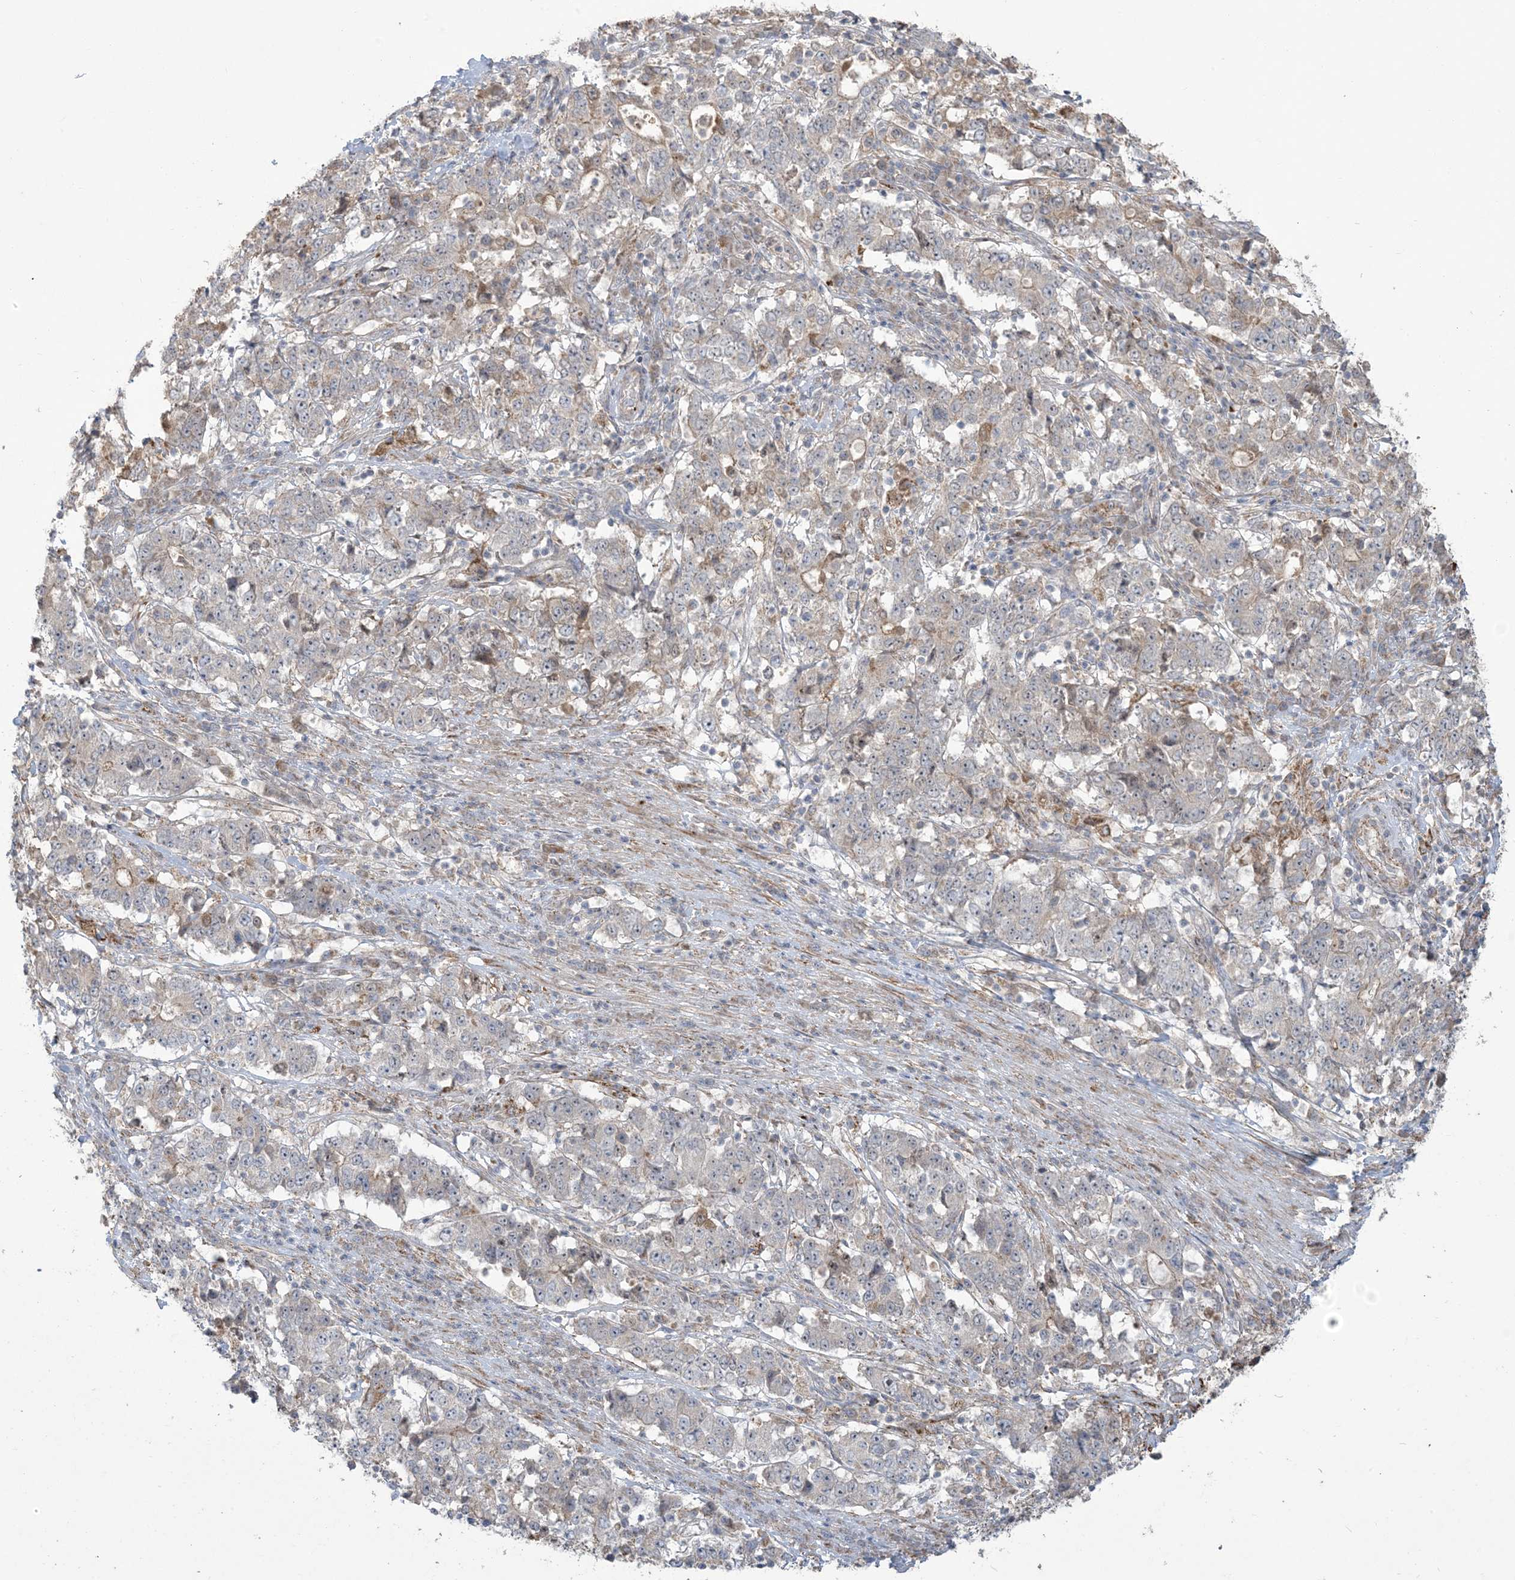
{"staining": {"intensity": "negative", "quantity": "none", "location": "none"}, "tissue": "stomach cancer", "cell_type": "Tumor cells", "image_type": "cancer", "snomed": [{"axis": "morphology", "description": "Adenocarcinoma, NOS"}, {"axis": "topography", "description": "Stomach"}], "caption": "Immunohistochemistry (IHC) image of neoplastic tissue: stomach adenocarcinoma stained with DAB displays no significant protein expression in tumor cells. (DAB (3,3'-diaminobenzidine) IHC visualized using brightfield microscopy, high magnification).", "gene": "KLHL18", "patient": {"sex": "male", "age": 59}}